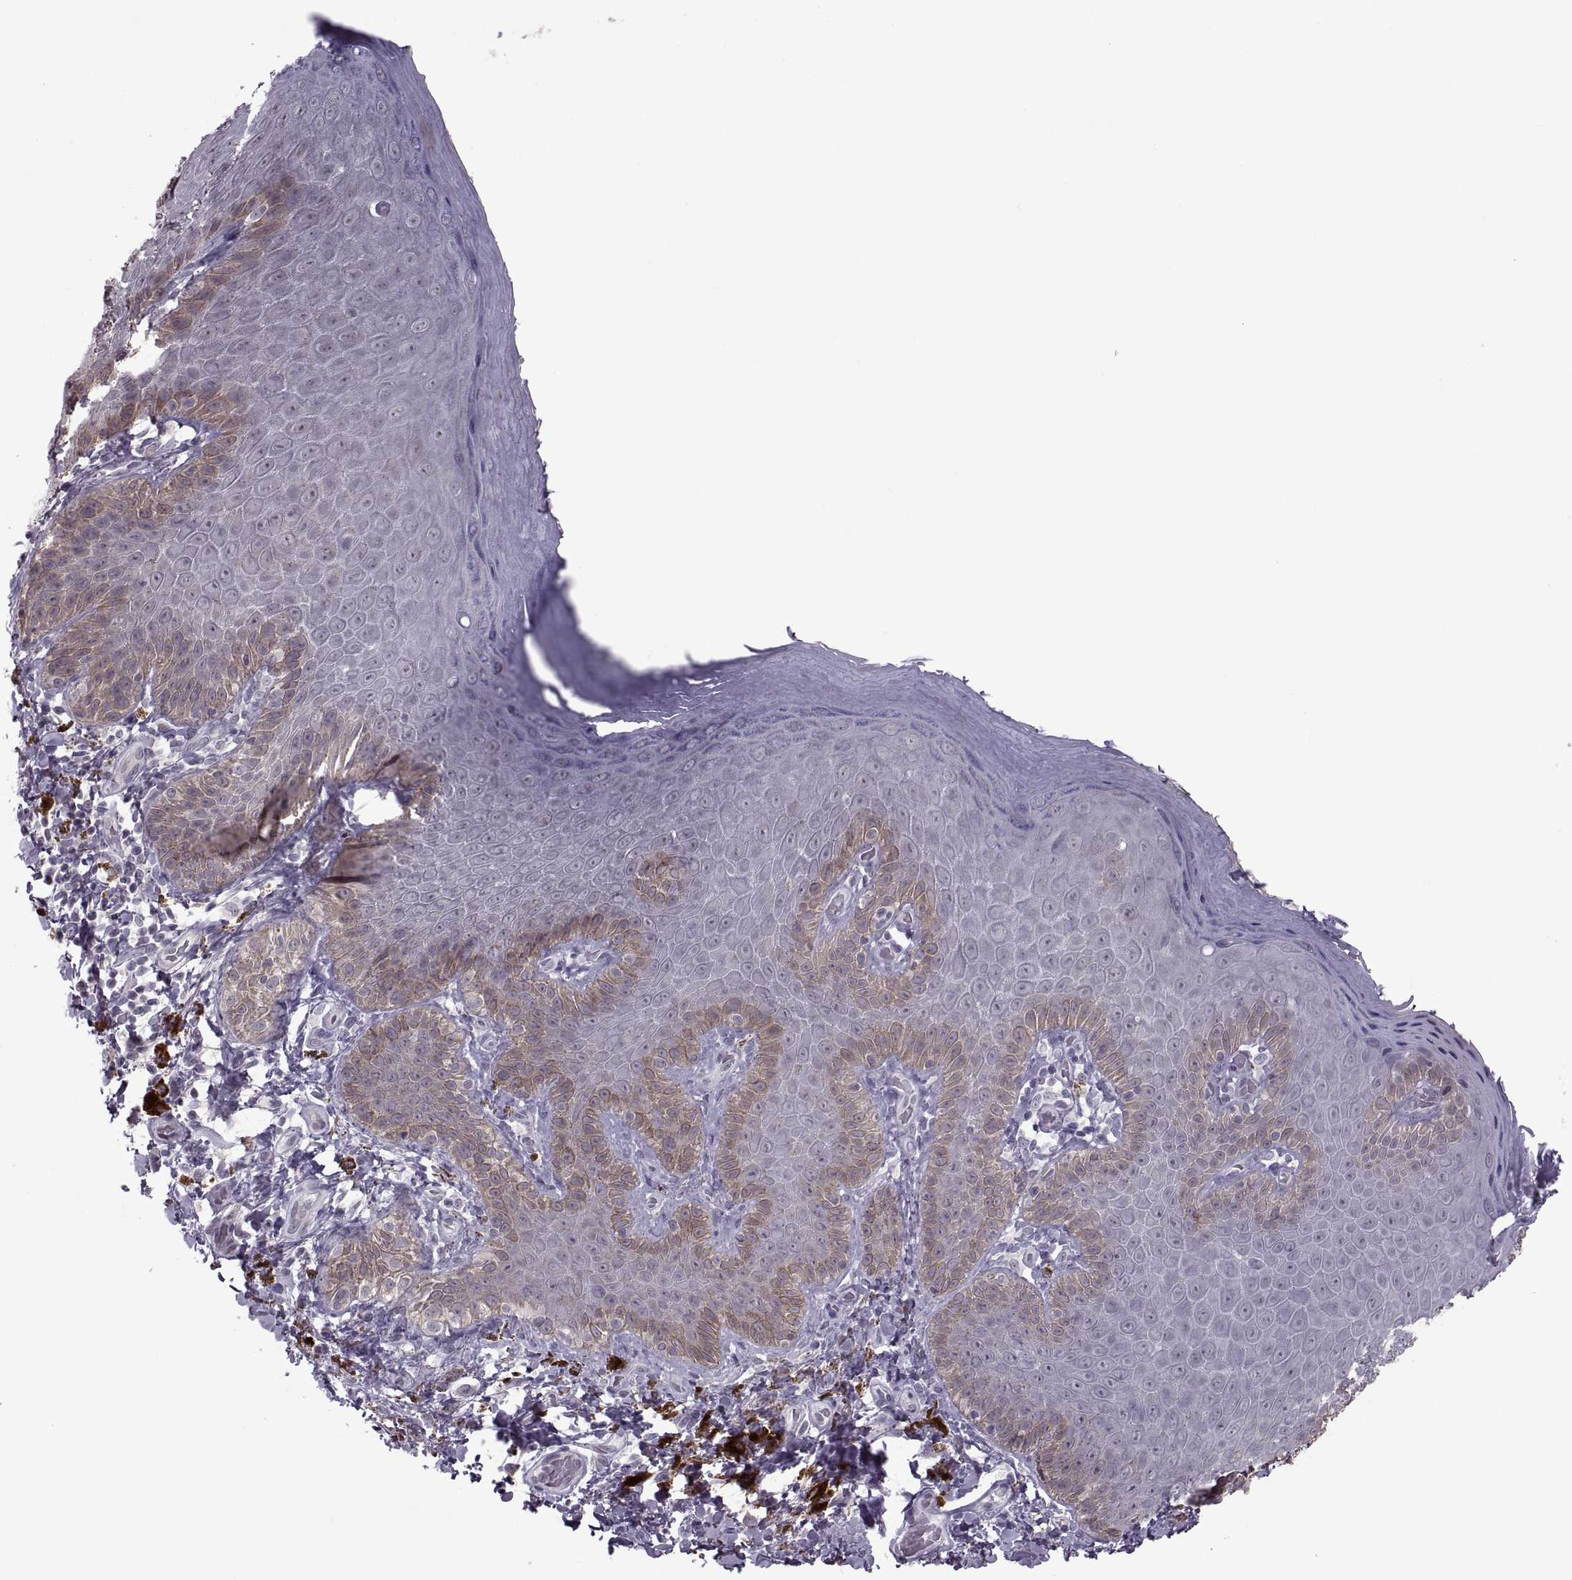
{"staining": {"intensity": "weak", "quantity": "<25%", "location": "cytoplasmic/membranous"}, "tissue": "skin", "cell_type": "Epidermal cells", "image_type": "normal", "snomed": [{"axis": "morphology", "description": "Normal tissue, NOS"}, {"axis": "topography", "description": "Anal"}], "caption": "IHC histopathology image of normal skin: skin stained with DAB demonstrates no significant protein positivity in epidermal cells.", "gene": "MGAT4D", "patient": {"sex": "male", "age": 53}}